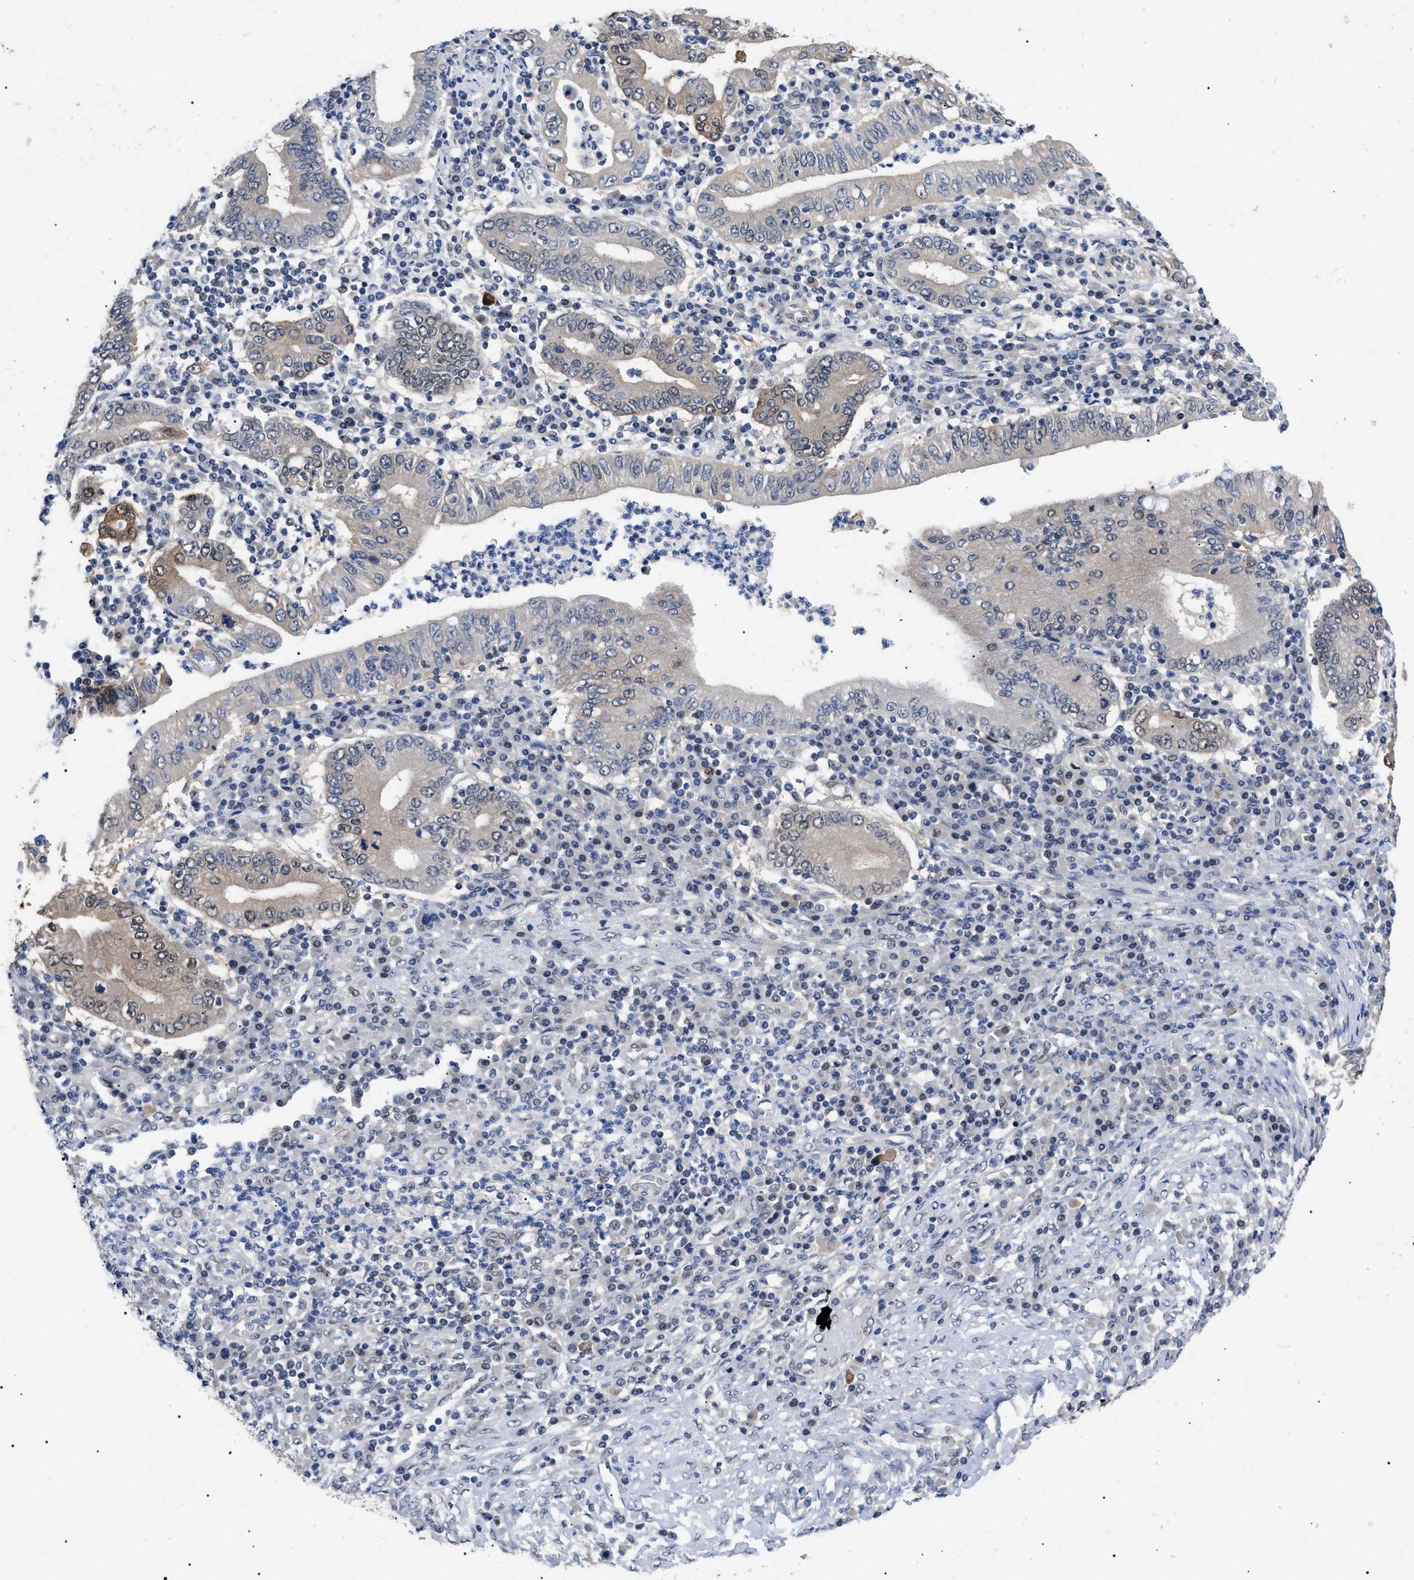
{"staining": {"intensity": "weak", "quantity": ">75%", "location": "cytoplasmic/membranous,nuclear"}, "tissue": "stomach cancer", "cell_type": "Tumor cells", "image_type": "cancer", "snomed": [{"axis": "morphology", "description": "Normal tissue, NOS"}, {"axis": "morphology", "description": "Adenocarcinoma, NOS"}, {"axis": "topography", "description": "Esophagus"}, {"axis": "topography", "description": "Stomach, upper"}, {"axis": "topography", "description": "Peripheral nerve tissue"}], "caption": "Stomach cancer stained for a protein shows weak cytoplasmic/membranous and nuclear positivity in tumor cells. The staining is performed using DAB (3,3'-diaminobenzidine) brown chromogen to label protein expression. The nuclei are counter-stained blue using hematoxylin.", "gene": "GARRE1", "patient": {"sex": "male", "age": 62}}